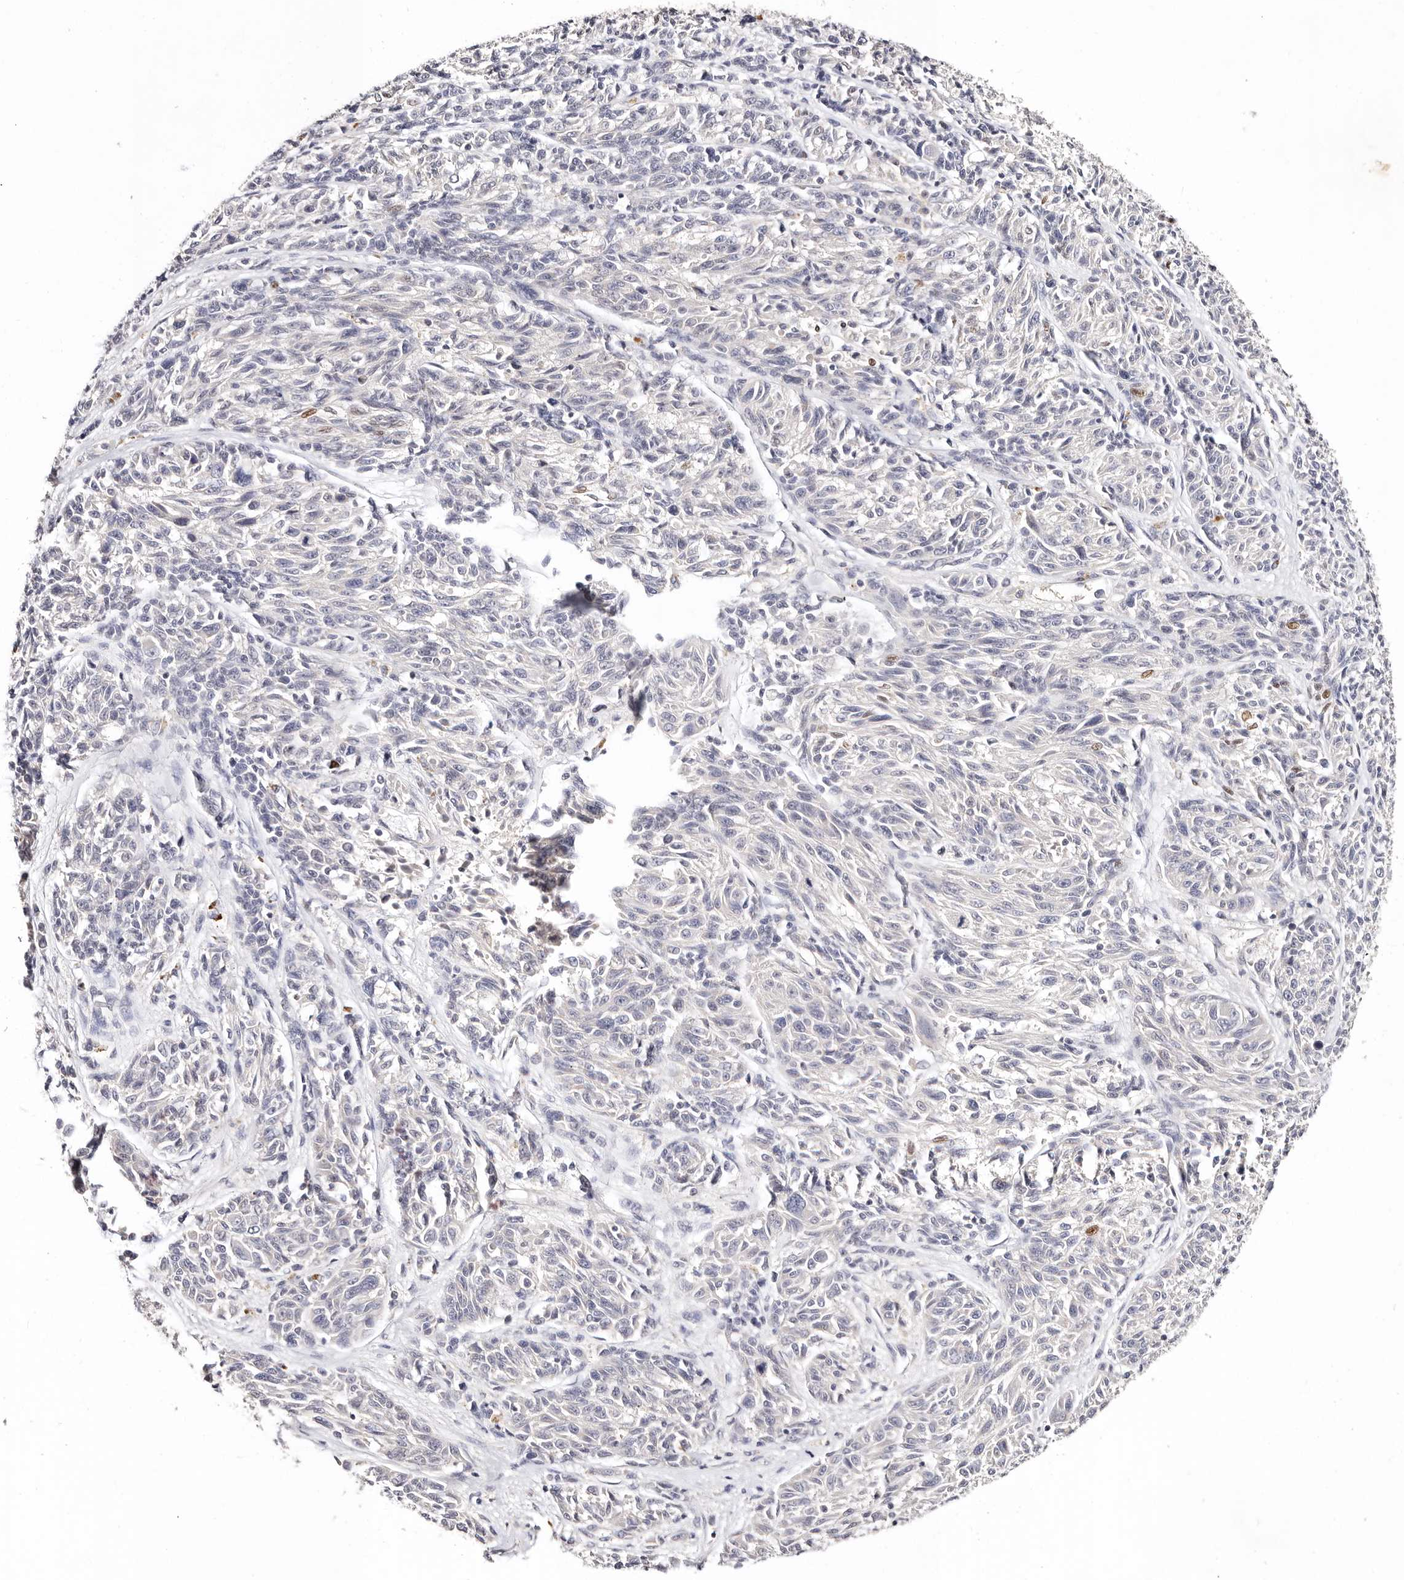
{"staining": {"intensity": "negative", "quantity": "none", "location": "none"}, "tissue": "melanoma", "cell_type": "Tumor cells", "image_type": "cancer", "snomed": [{"axis": "morphology", "description": "Malignant melanoma, NOS"}, {"axis": "topography", "description": "Skin"}], "caption": "Melanoma stained for a protein using IHC shows no expression tumor cells.", "gene": "IQGAP3", "patient": {"sex": "male", "age": 53}}